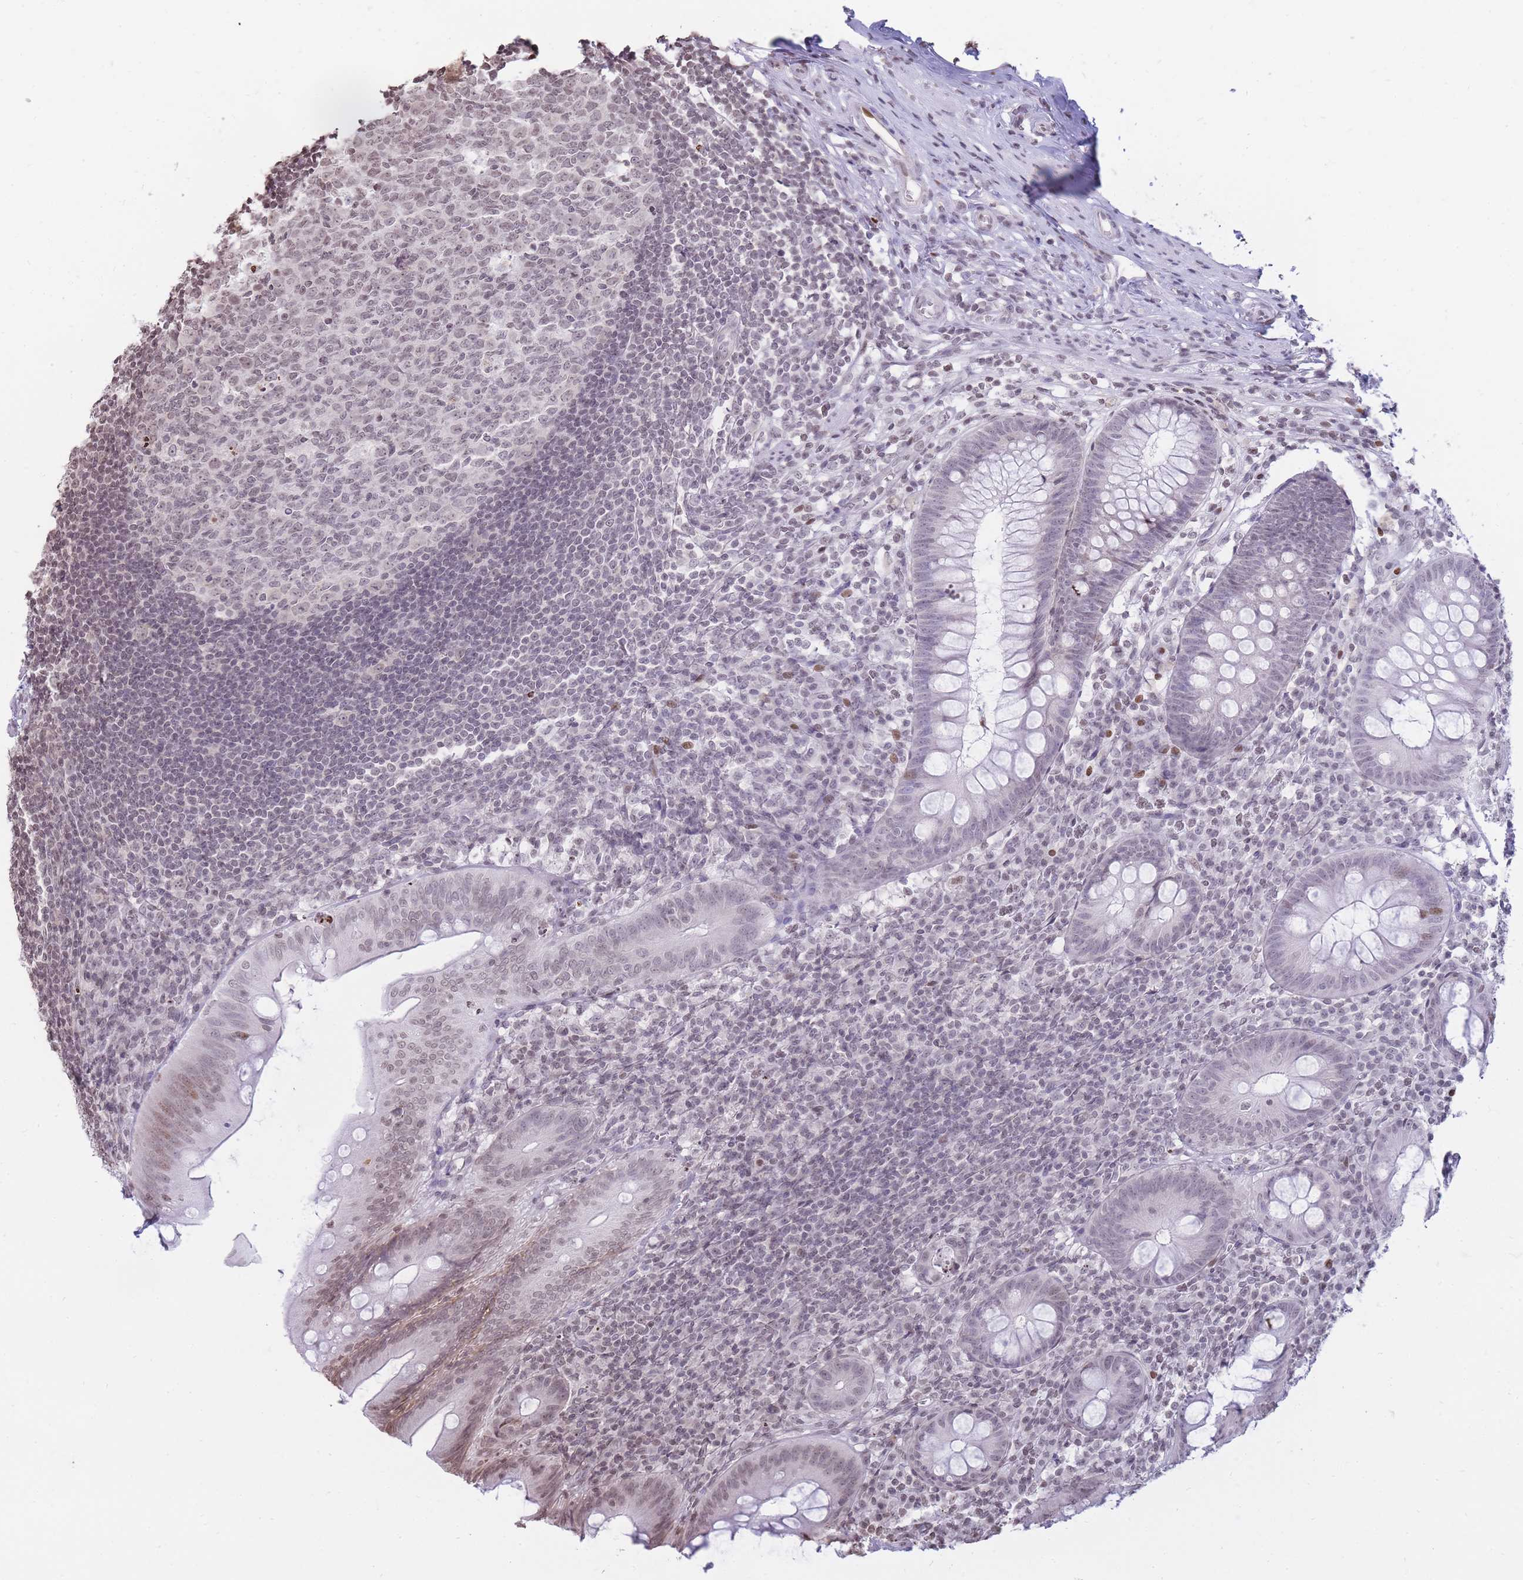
{"staining": {"intensity": "weak", "quantity": "<25%", "location": "nuclear"}, "tissue": "appendix", "cell_type": "Glandular cells", "image_type": "normal", "snomed": [{"axis": "morphology", "description": "Normal tissue, NOS"}, {"axis": "topography", "description": "Appendix"}], "caption": "Appendix stained for a protein using IHC displays no expression glandular cells.", "gene": "SHISAL1", "patient": {"sex": "male", "age": 56}}